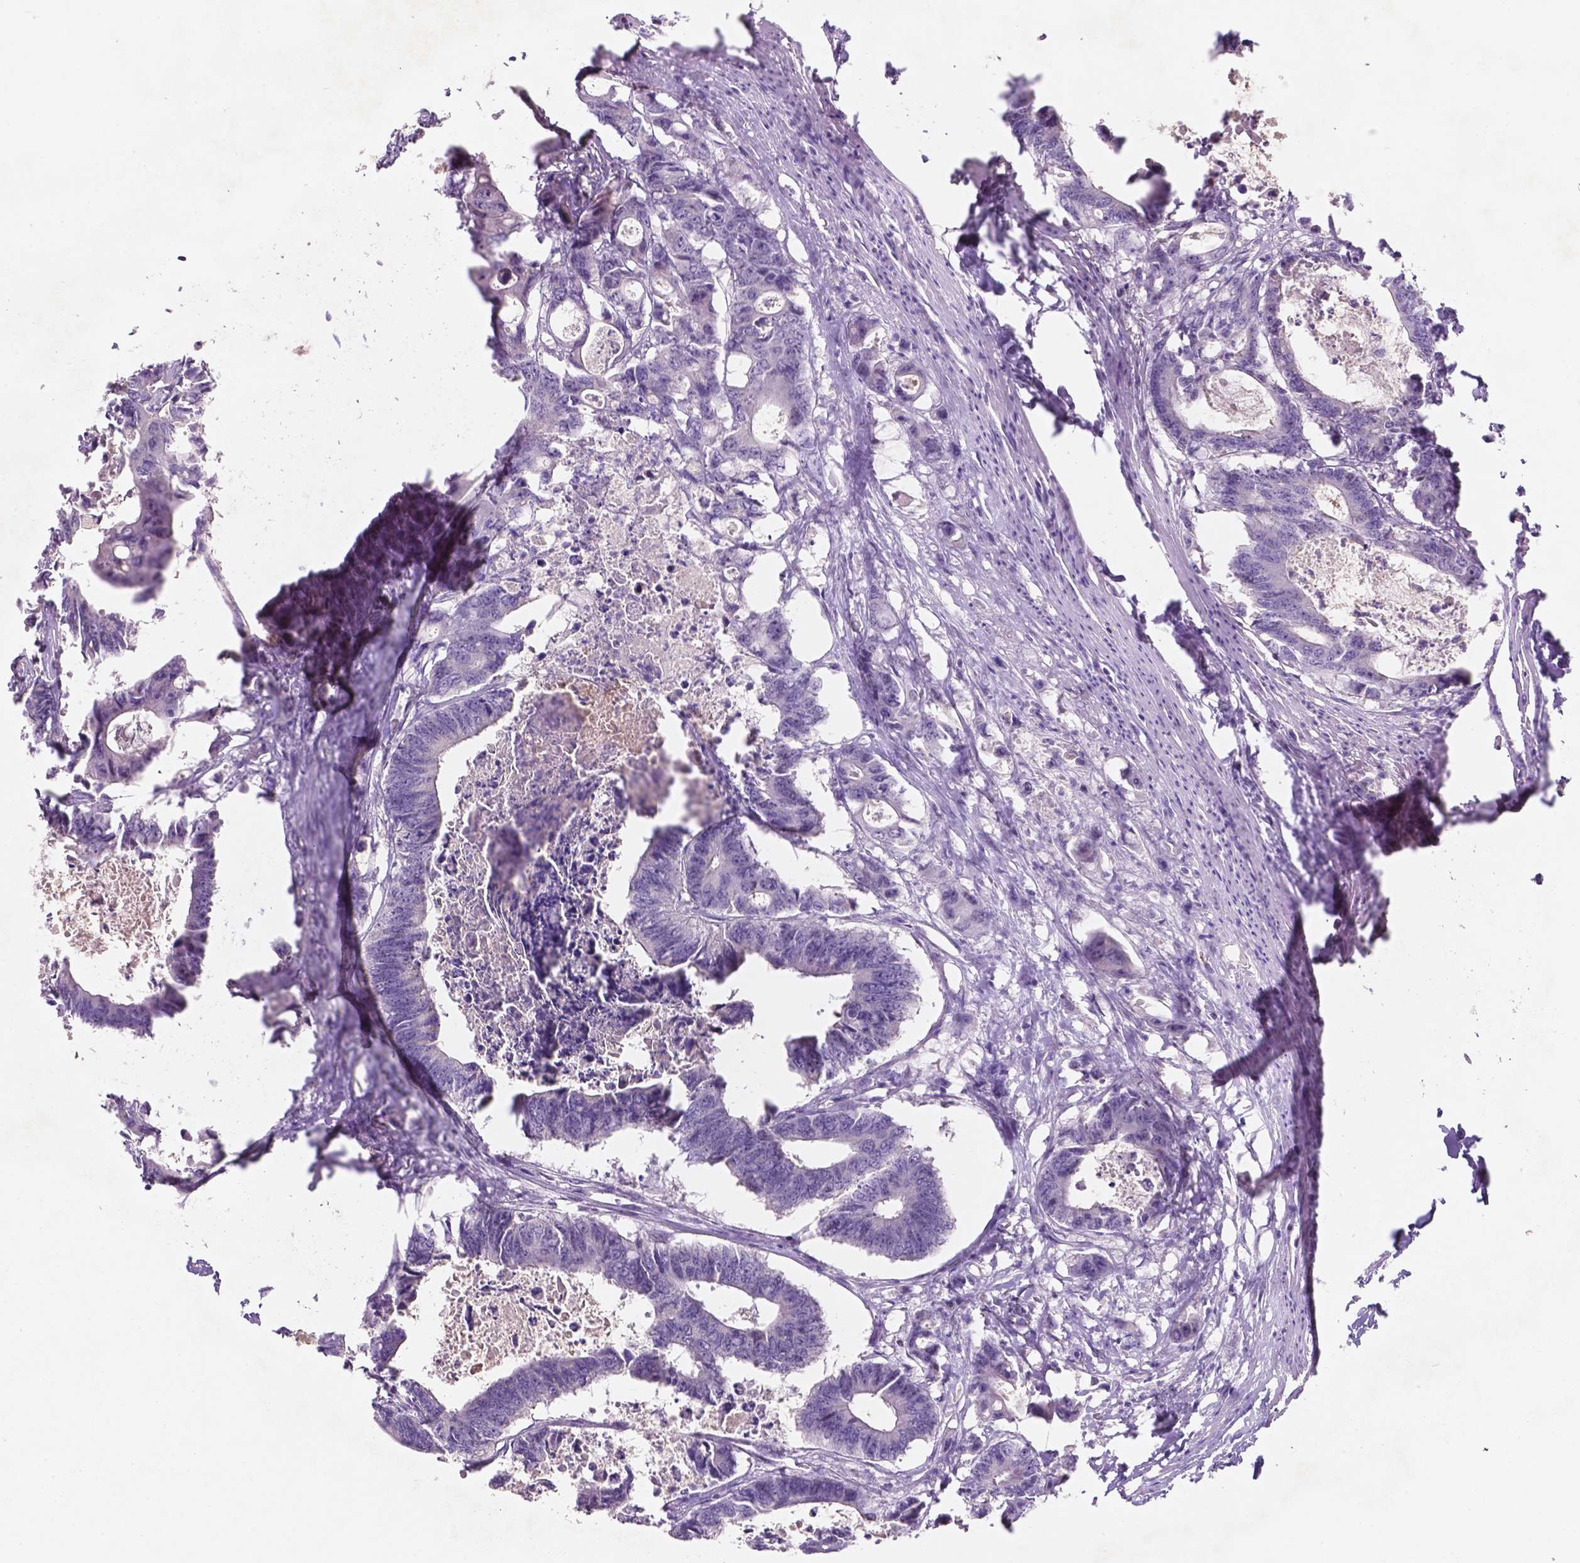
{"staining": {"intensity": "negative", "quantity": "none", "location": "none"}, "tissue": "colorectal cancer", "cell_type": "Tumor cells", "image_type": "cancer", "snomed": [{"axis": "morphology", "description": "Adenocarcinoma, NOS"}, {"axis": "topography", "description": "Rectum"}], "caption": "Immunohistochemistry (IHC) photomicrograph of human colorectal cancer (adenocarcinoma) stained for a protein (brown), which reveals no staining in tumor cells.", "gene": "EBLN2", "patient": {"sex": "male", "age": 54}}